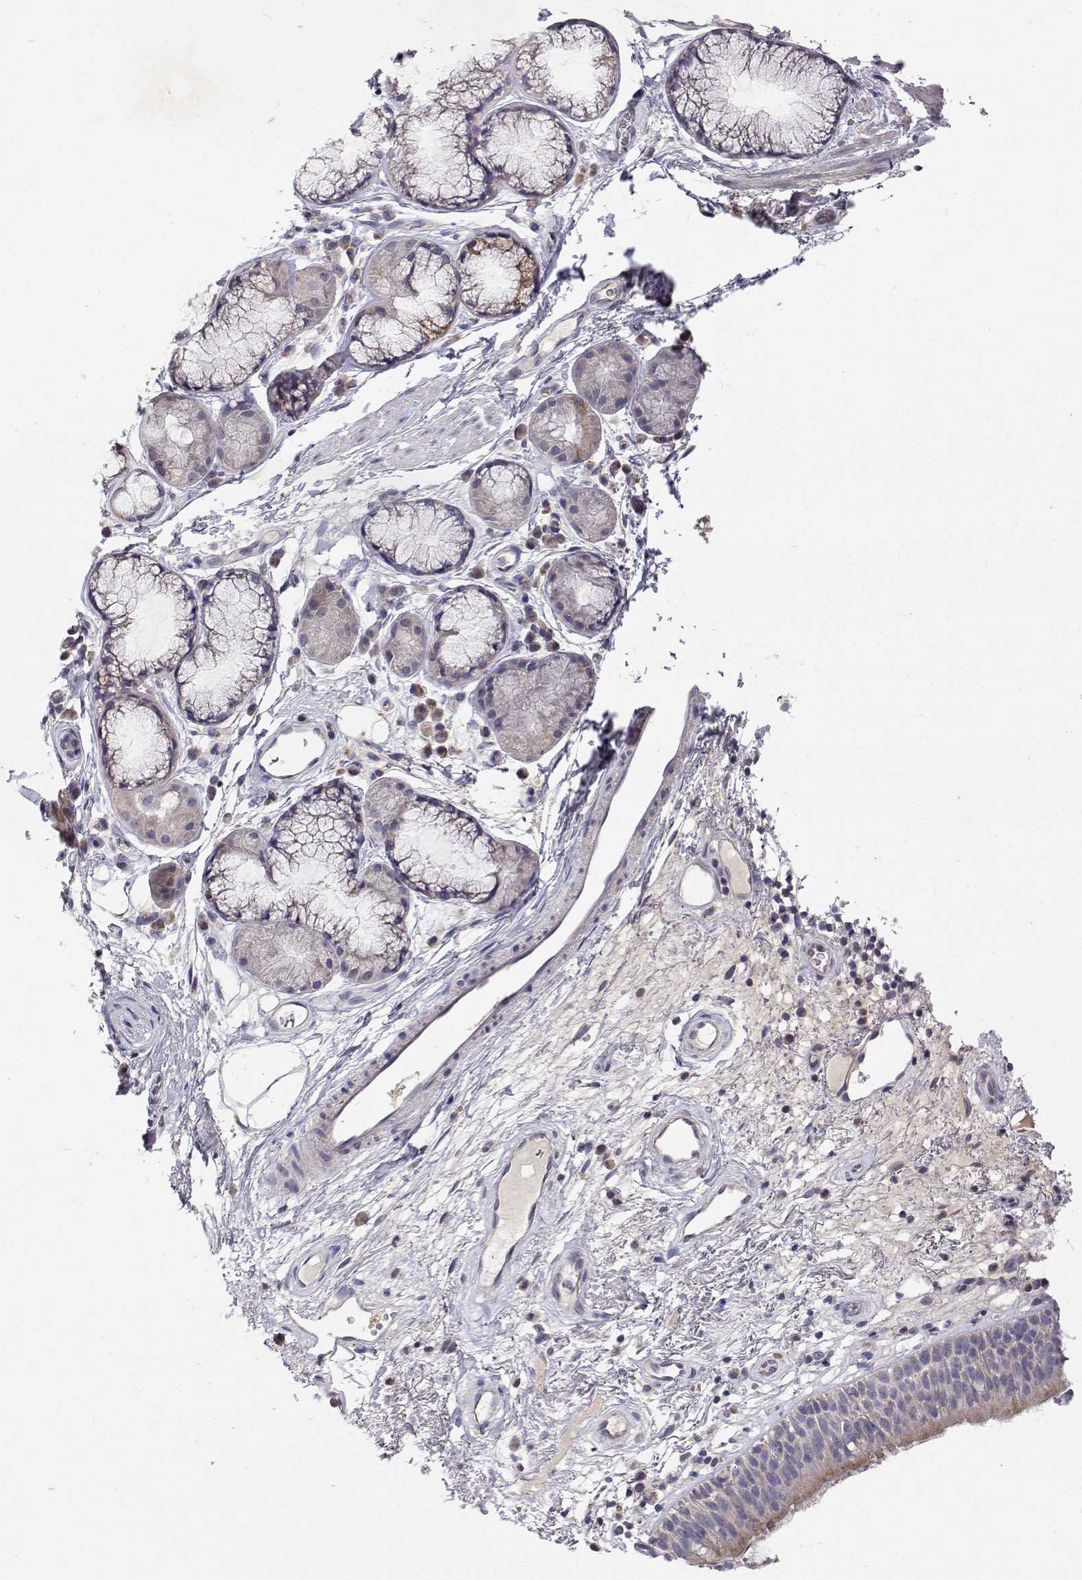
{"staining": {"intensity": "weak", "quantity": "25%-75%", "location": "cytoplasmic/membranous"}, "tissue": "bronchus", "cell_type": "Respiratory epithelial cells", "image_type": "normal", "snomed": [{"axis": "morphology", "description": "Normal tissue, NOS"}, {"axis": "topography", "description": "Cartilage tissue"}, {"axis": "topography", "description": "Bronchus"}], "caption": "Unremarkable bronchus was stained to show a protein in brown. There is low levels of weak cytoplasmic/membranous expression in about 25%-75% of respiratory epithelial cells. The protein is stained brown, and the nuclei are stained in blue (DAB IHC with brightfield microscopy, high magnification).", "gene": "TRIM60", "patient": {"sex": "male", "age": 58}}